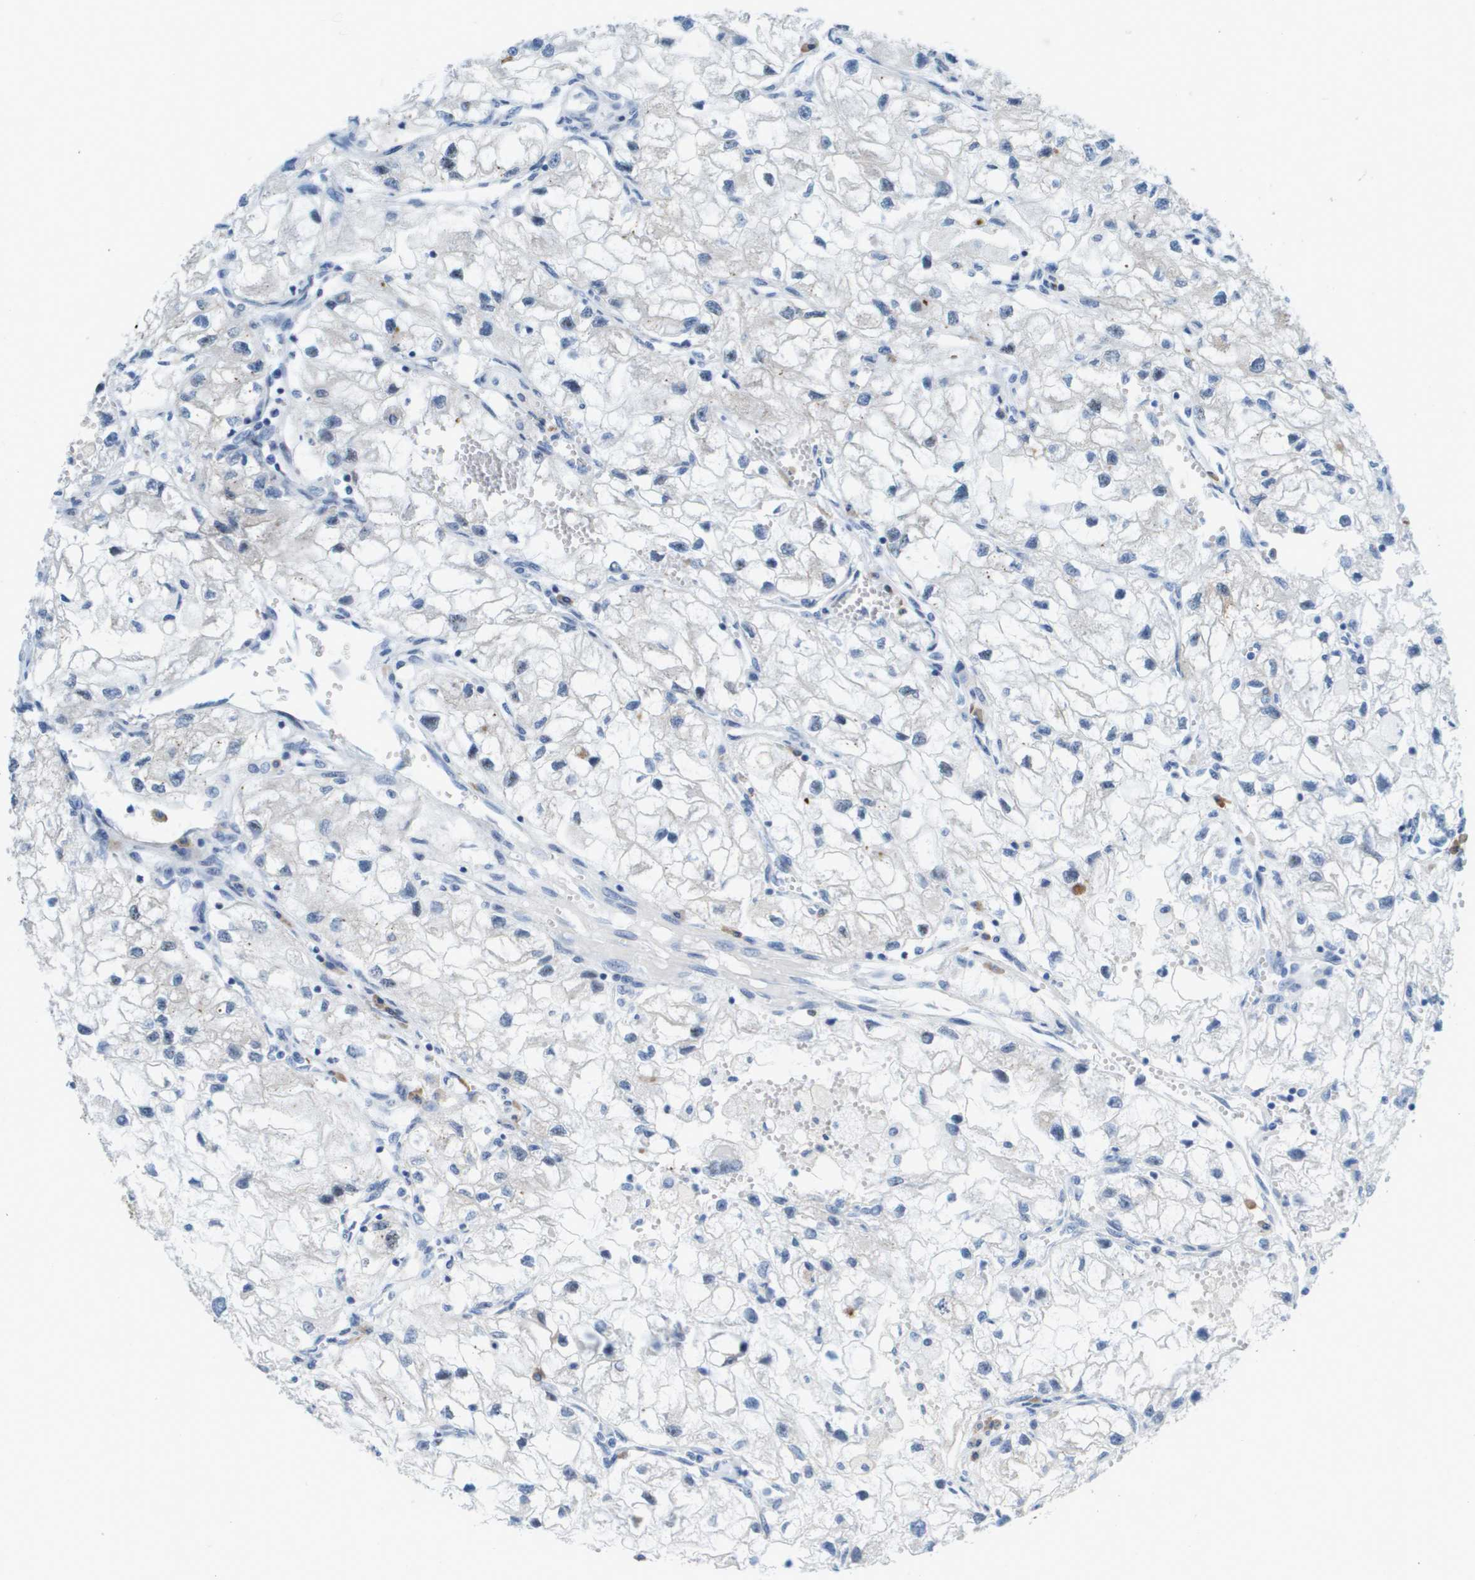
{"staining": {"intensity": "negative", "quantity": "none", "location": "none"}, "tissue": "renal cancer", "cell_type": "Tumor cells", "image_type": "cancer", "snomed": [{"axis": "morphology", "description": "Adenocarcinoma, NOS"}, {"axis": "topography", "description": "Kidney"}], "caption": "DAB immunohistochemical staining of human renal cancer (adenocarcinoma) shows no significant staining in tumor cells.", "gene": "SDC1", "patient": {"sex": "female", "age": 70}}